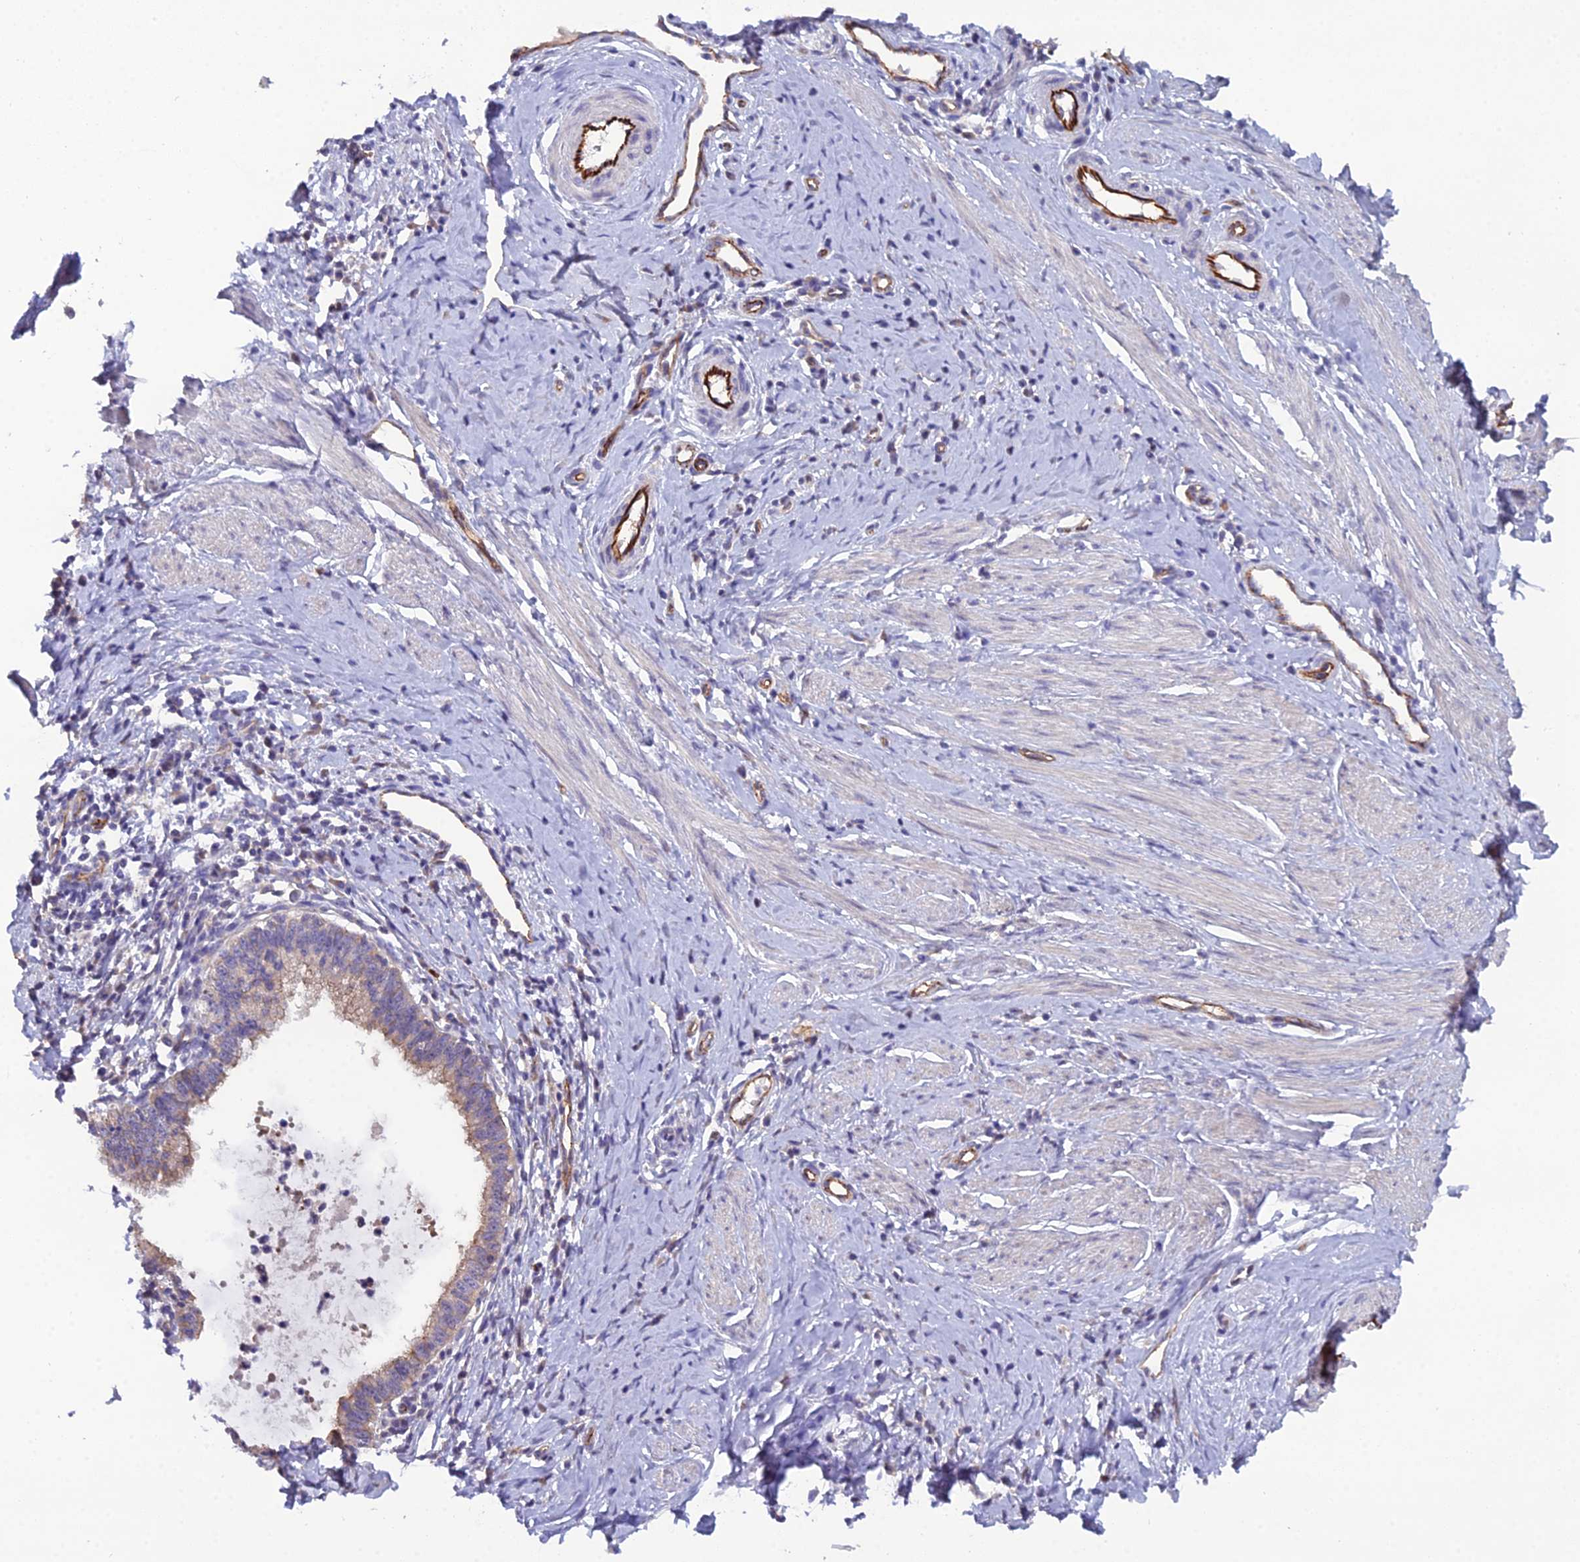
{"staining": {"intensity": "moderate", "quantity": "25%-75%", "location": "cytoplasmic/membranous"}, "tissue": "cervical cancer", "cell_type": "Tumor cells", "image_type": "cancer", "snomed": [{"axis": "morphology", "description": "Adenocarcinoma, NOS"}, {"axis": "topography", "description": "Cervix"}], "caption": "A high-resolution image shows immunohistochemistry (IHC) staining of adenocarcinoma (cervical), which demonstrates moderate cytoplasmic/membranous positivity in approximately 25%-75% of tumor cells.", "gene": "CFAP47", "patient": {"sex": "female", "age": 36}}